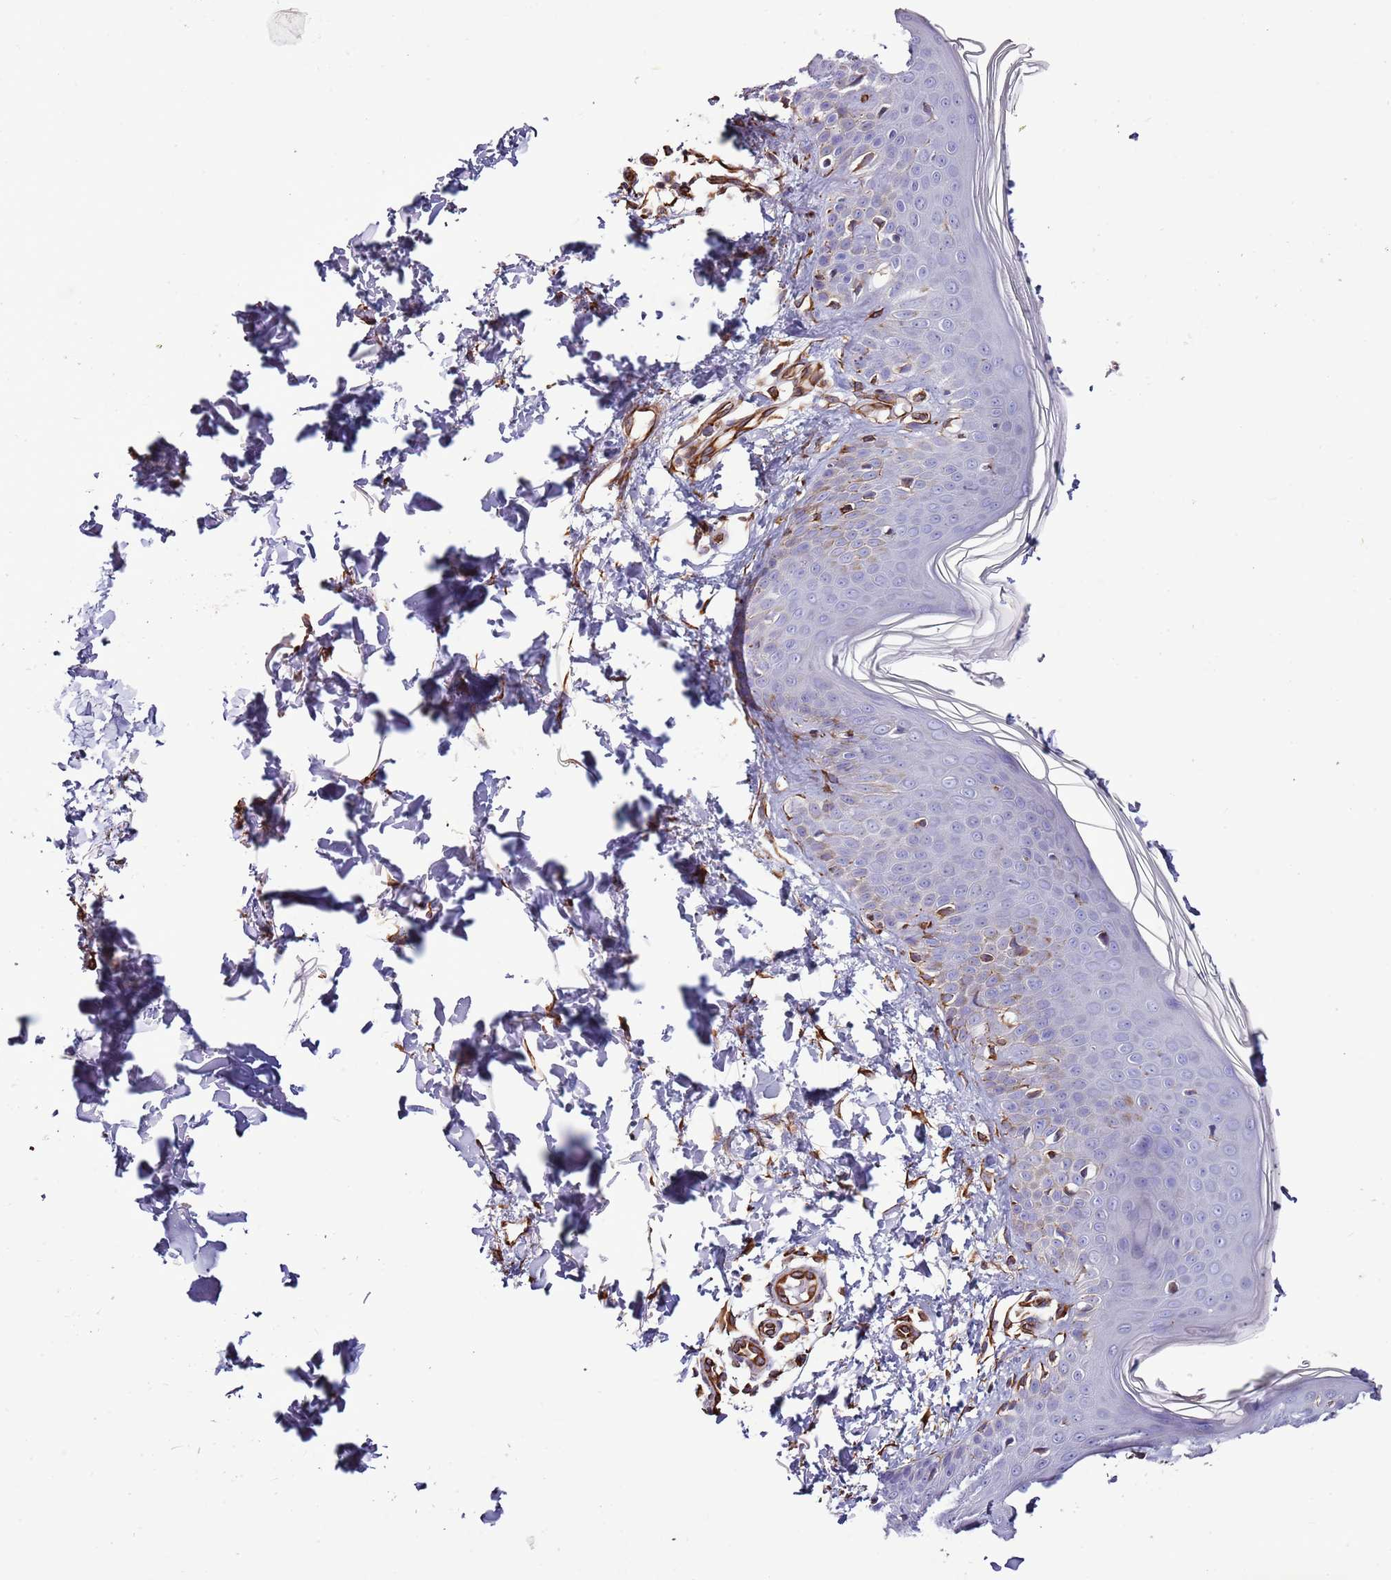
{"staining": {"intensity": "strong", "quantity": ">75%", "location": "cytoplasmic/membranous"}, "tissue": "skin", "cell_type": "Fibroblasts", "image_type": "normal", "snomed": [{"axis": "morphology", "description": "Normal tissue, NOS"}, {"axis": "topography", "description": "Skin"}], "caption": "The immunohistochemical stain labels strong cytoplasmic/membranous staining in fibroblasts of unremarkable skin.", "gene": "ZNF786", "patient": {"sex": "male", "age": 37}}